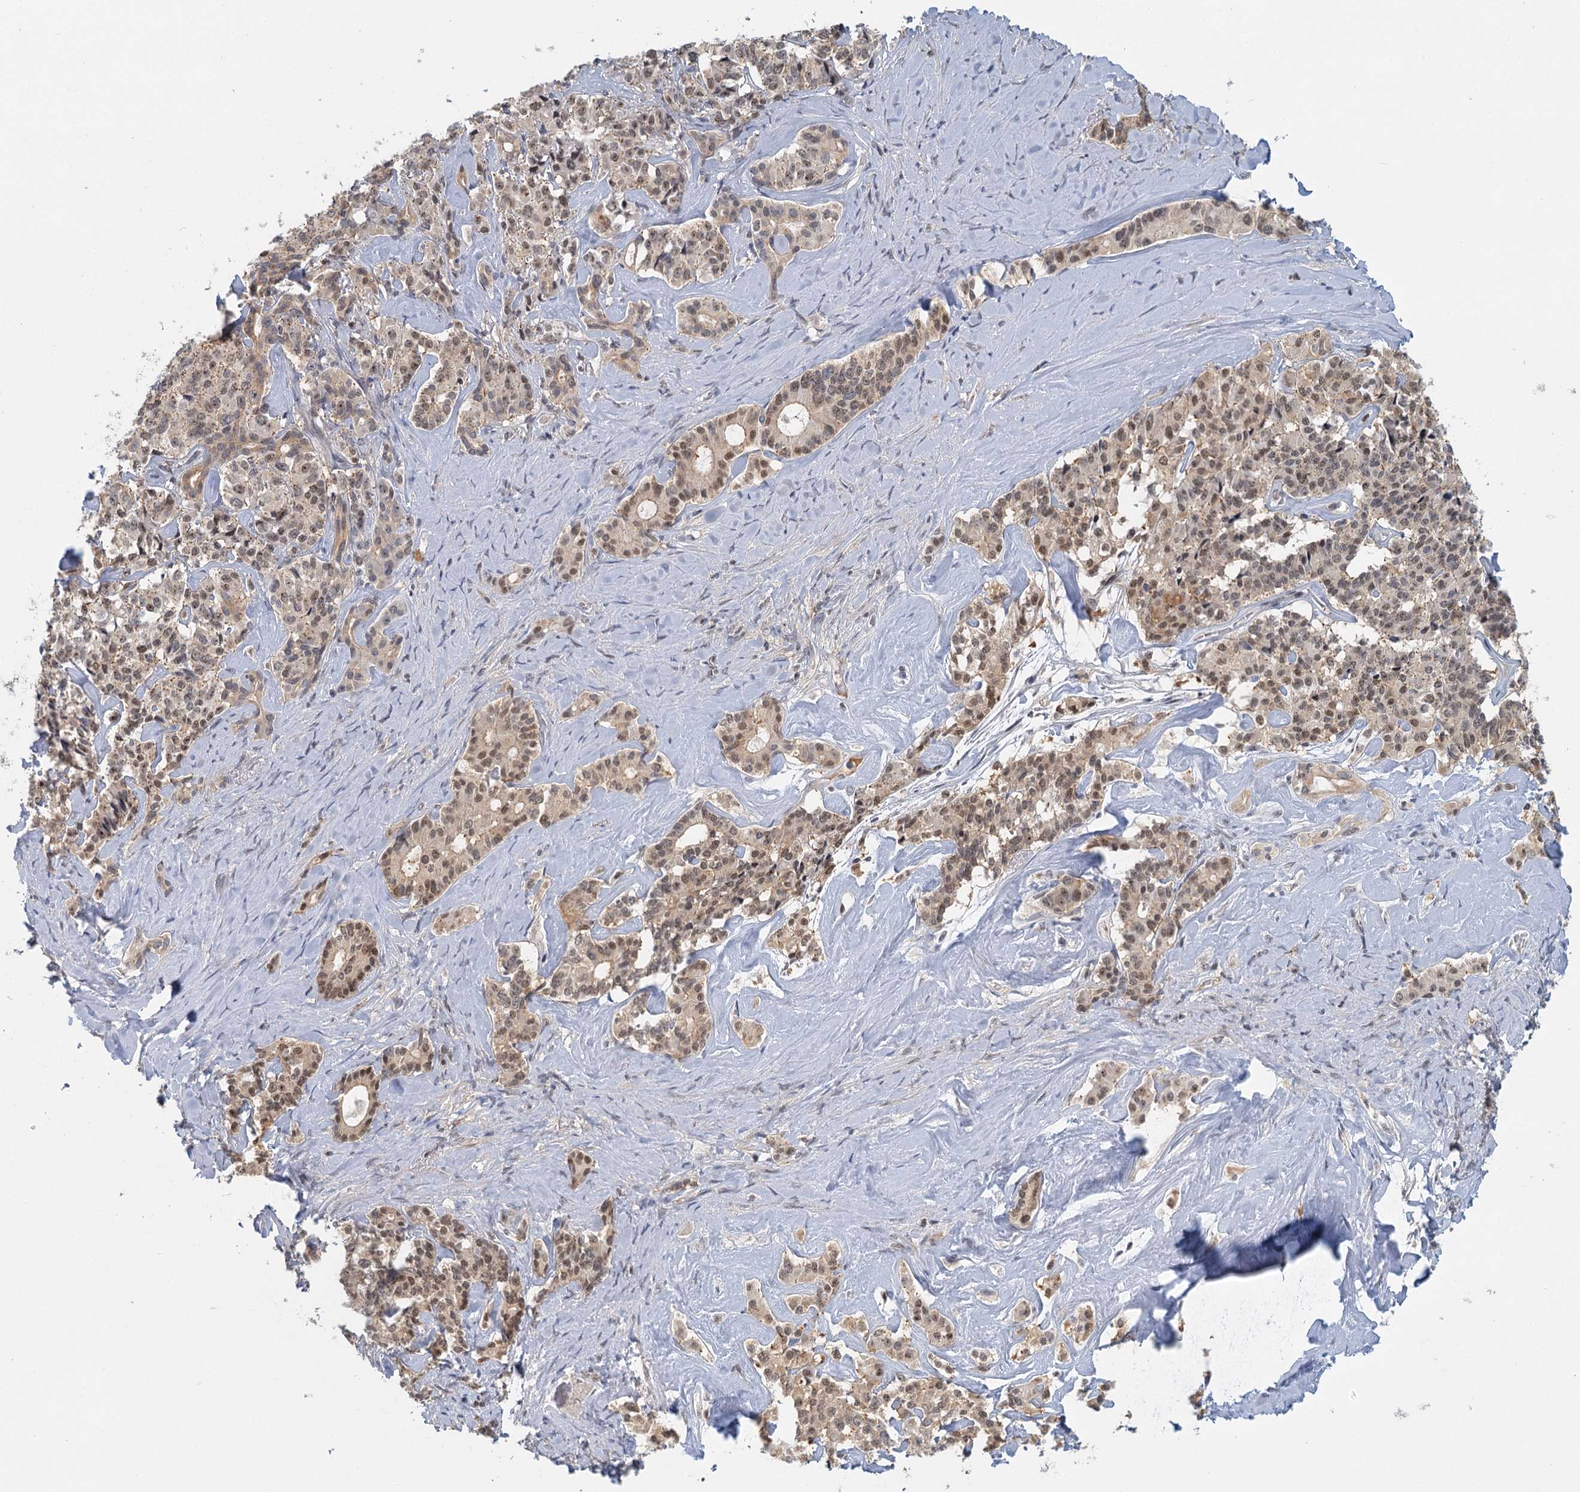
{"staining": {"intensity": "weak", "quantity": ">75%", "location": "cytoplasmic/membranous,nuclear"}, "tissue": "pancreatic cancer", "cell_type": "Tumor cells", "image_type": "cancer", "snomed": [{"axis": "morphology", "description": "Adenocarcinoma, NOS"}, {"axis": "topography", "description": "Pancreas"}], "caption": "Weak cytoplasmic/membranous and nuclear staining for a protein is identified in approximately >75% of tumor cells of adenocarcinoma (pancreatic) using IHC.", "gene": "GPATCH11", "patient": {"sex": "female", "age": 74}}